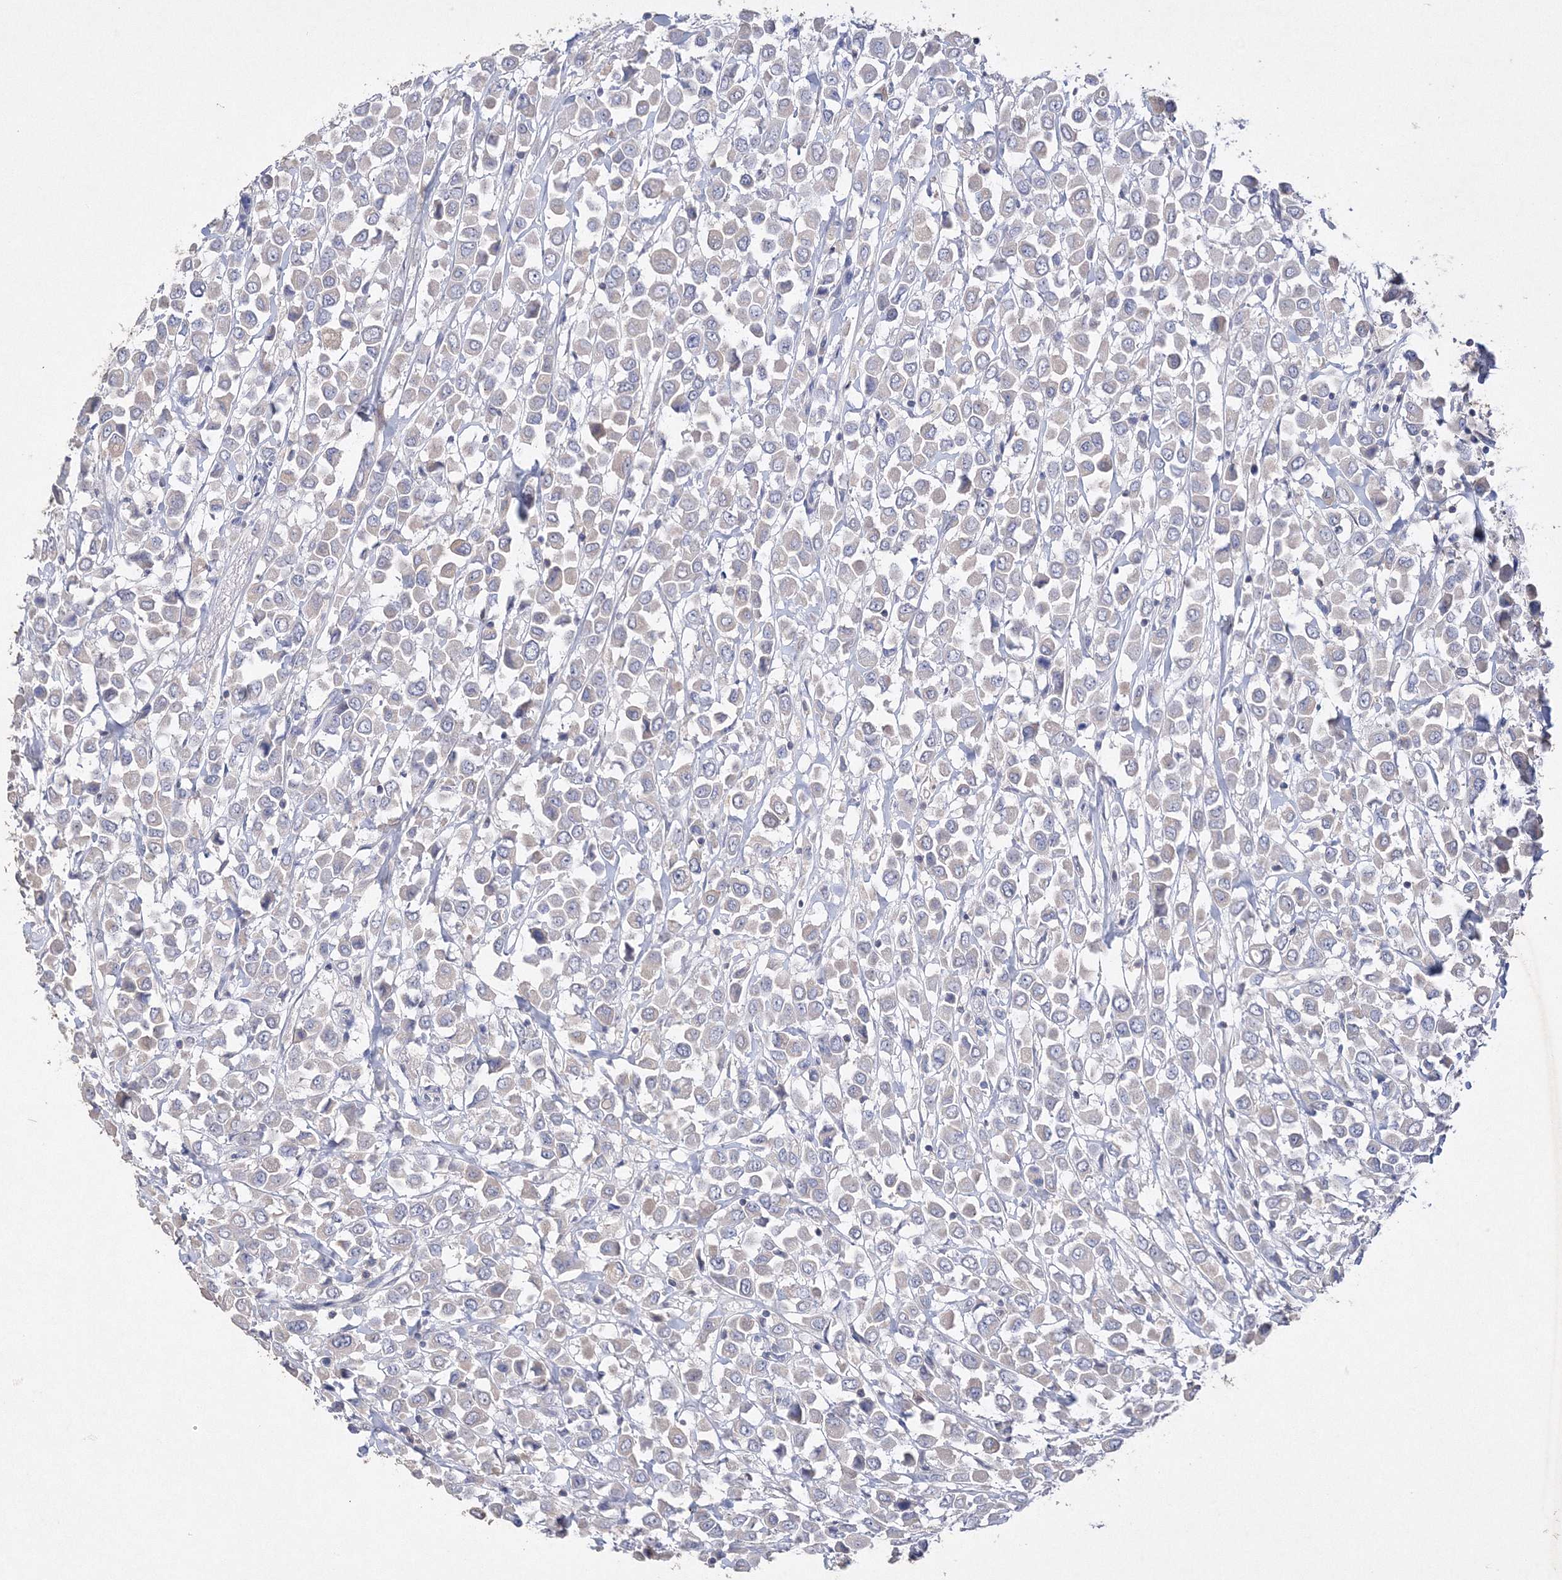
{"staining": {"intensity": "negative", "quantity": "none", "location": "none"}, "tissue": "breast cancer", "cell_type": "Tumor cells", "image_type": "cancer", "snomed": [{"axis": "morphology", "description": "Duct carcinoma"}, {"axis": "topography", "description": "Breast"}], "caption": "Protein analysis of breast cancer reveals no significant positivity in tumor cells.", "gene": "GLS", "patient": {"sex": "female", "age": 61}}